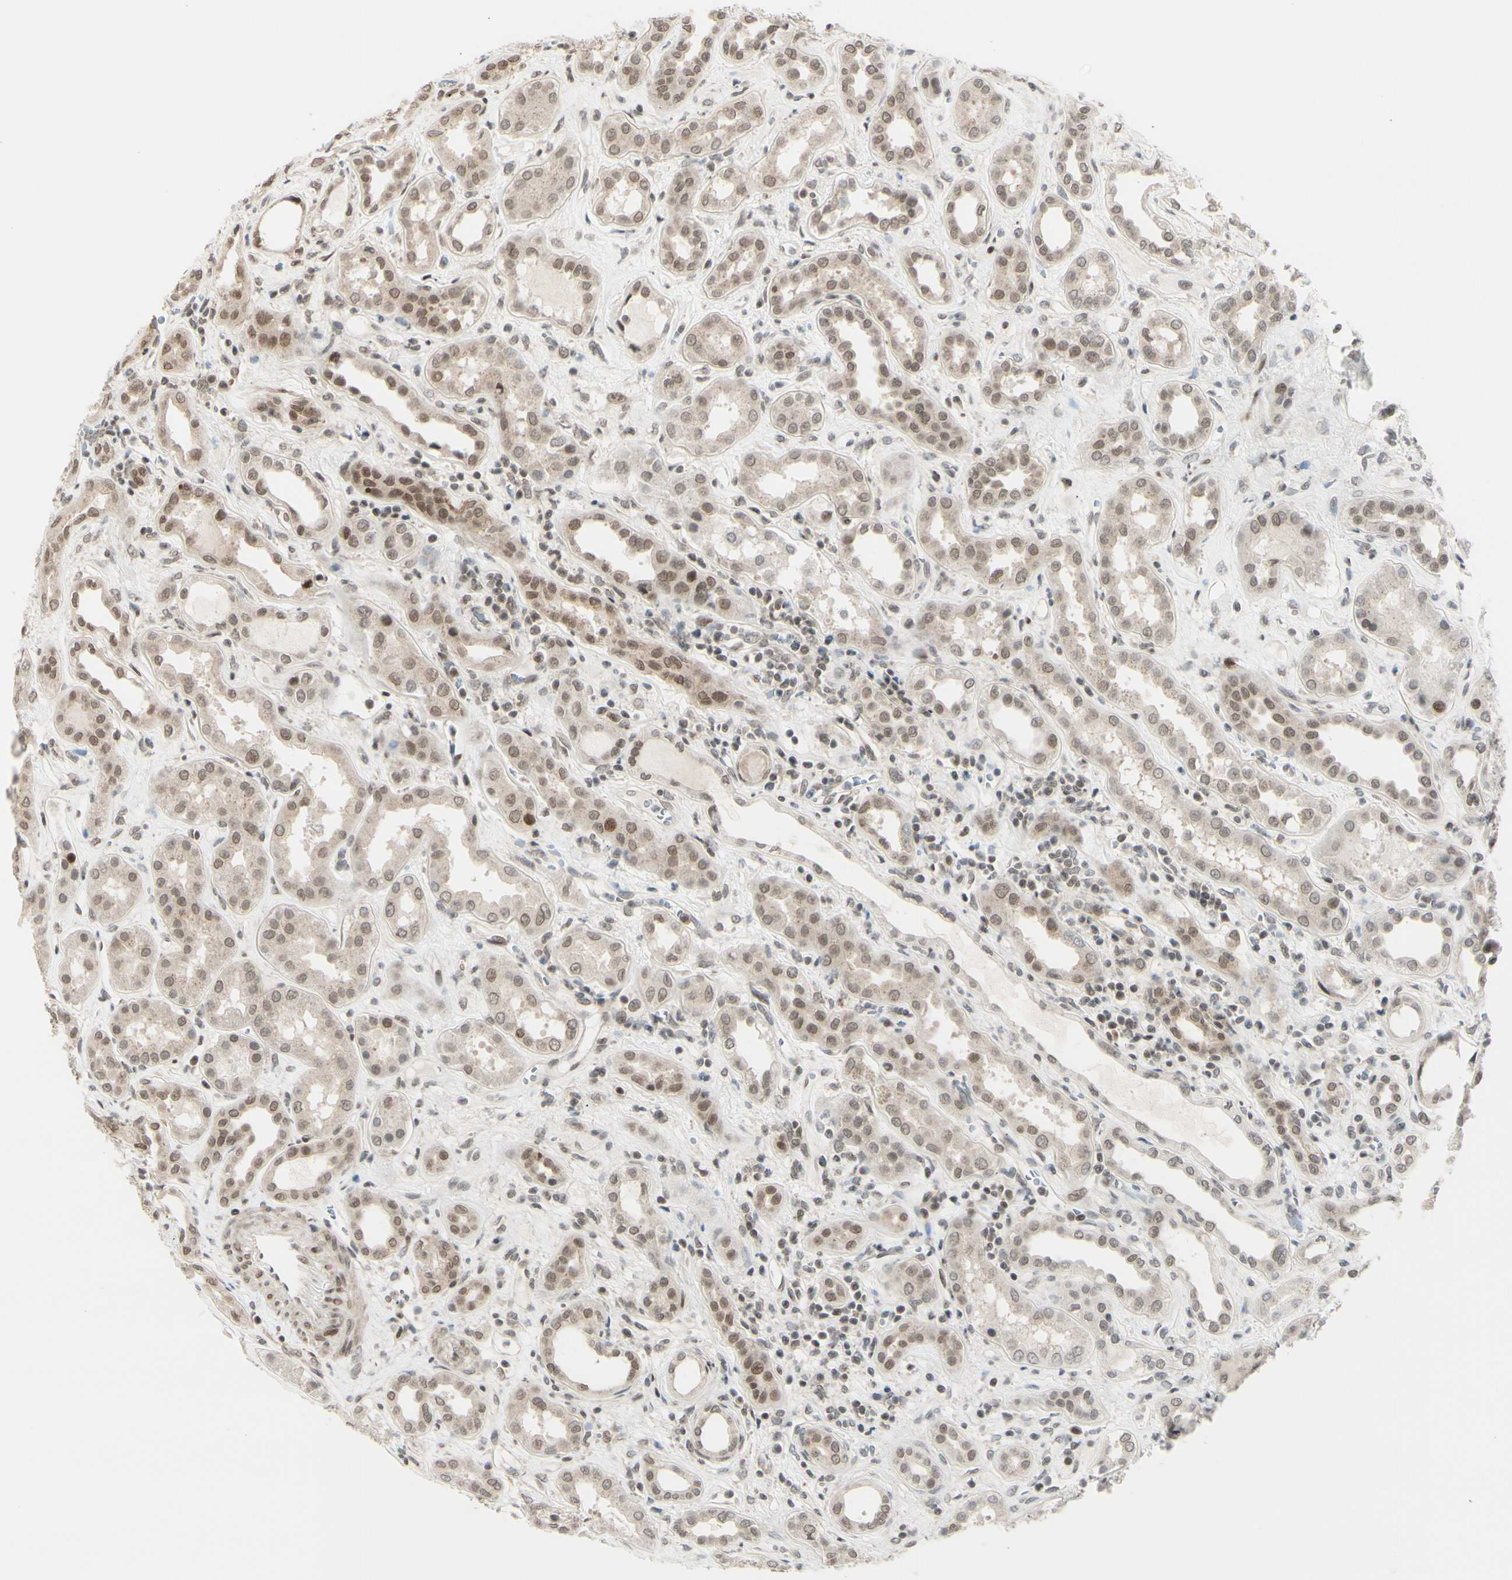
{"staining": {"intensity": "weak", "quantity": "25%-75%", "location": "cytoplasmic/membranous"}, "tissue": "kidney", "cell_type": "Cells in glomeruli", "image_type": "normal", "snomed": [{"axis": "morphology", "description": "Normal tissue, NOS"}, {"axis": "topography", "description": "Kidney"}], "caption": "This histopathology image exhibits unremarkable kidney stained with immunohistochemistry to label a protein in brown. The cytoplasmic/membranous of cells in glomeruli show weak positivity for the protein. Nuclei are counter-stained blue.", "gene": "BRMS1", "patient": {"sex": "male", "age": 59}}